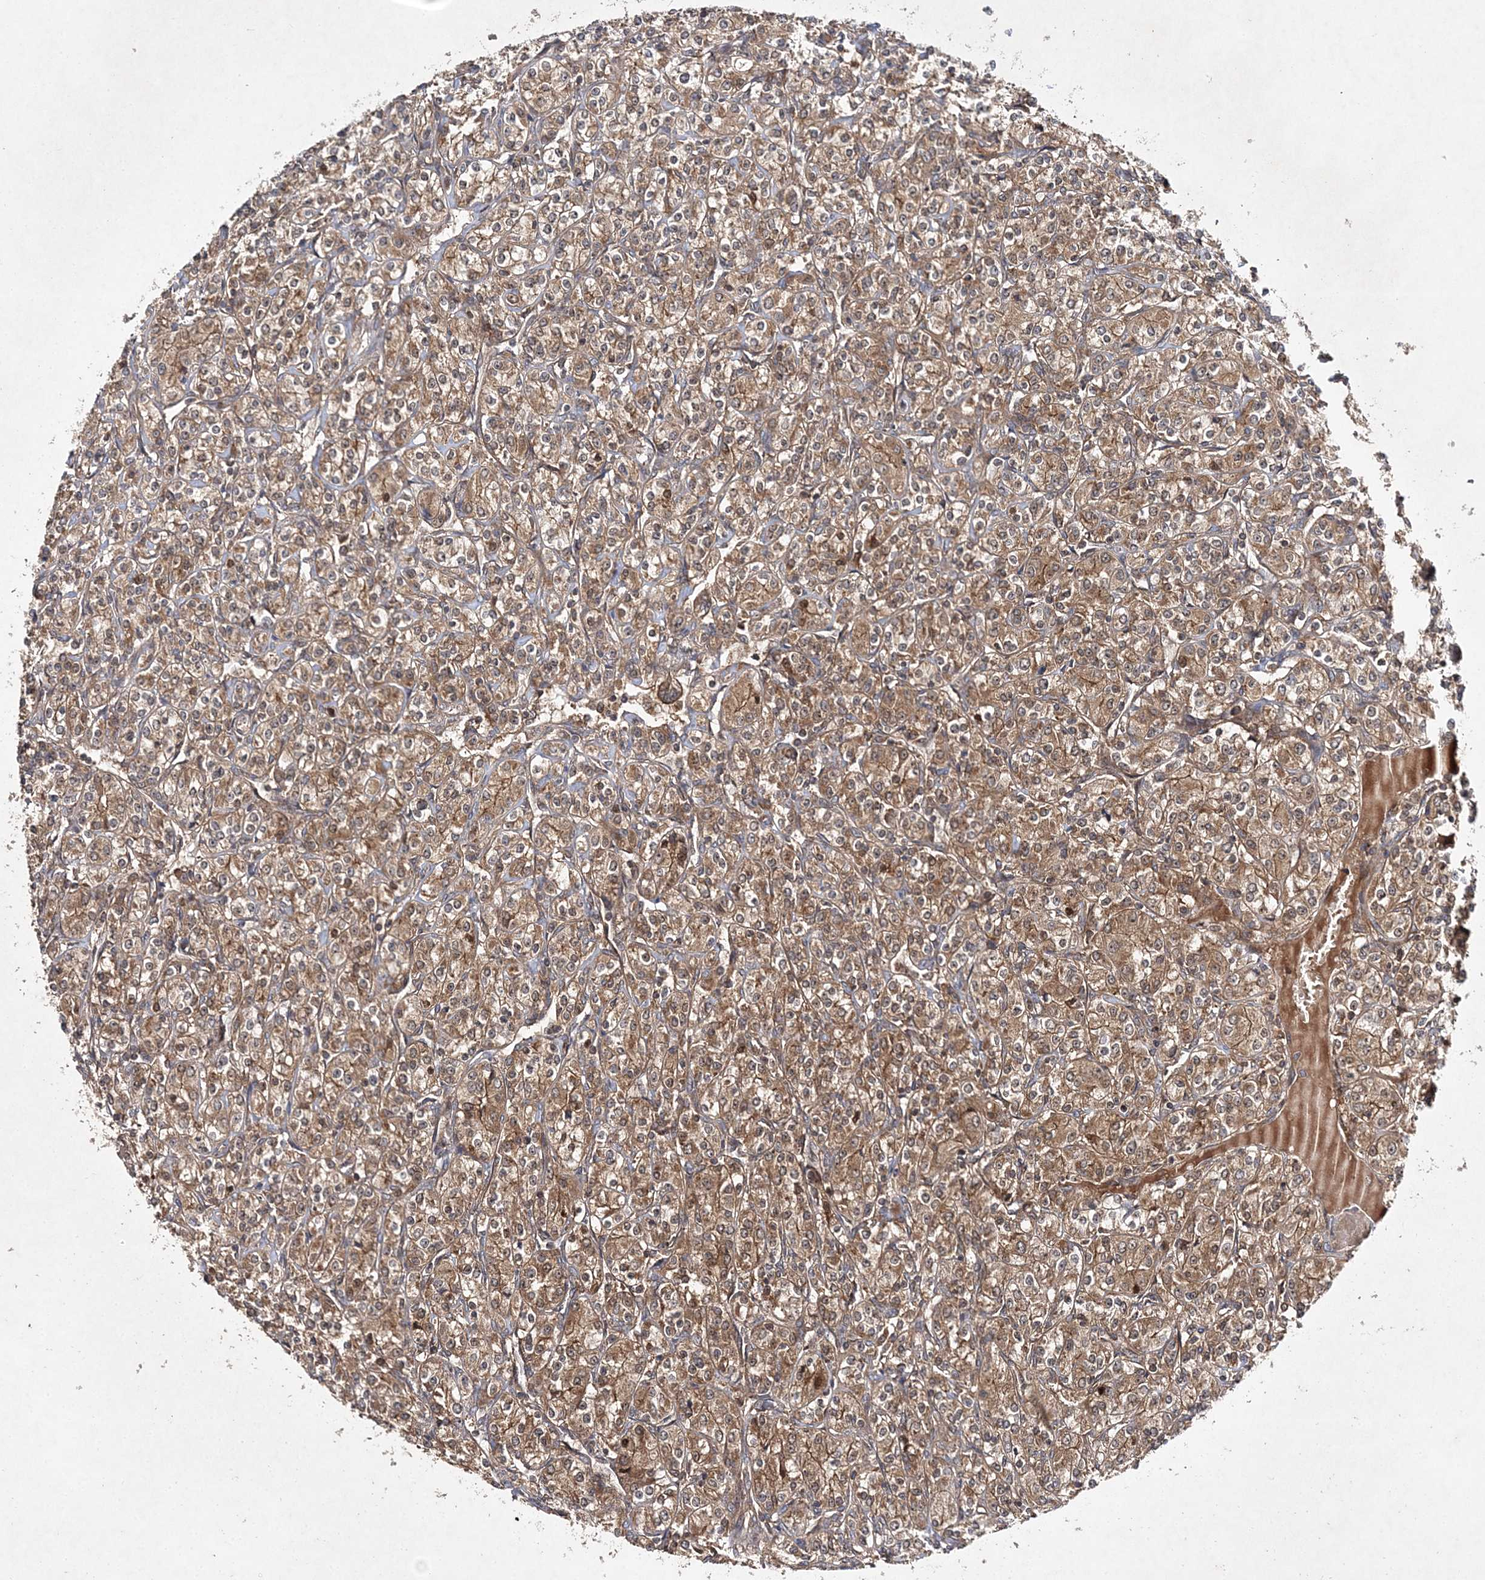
{"staining": {"intensity": "moderate", "quantity": ">75%", "location": "cytoplasmic/membranous"}, "tissue": "renal cancer", "cell_type": "Tumor cells", "image_type": "cancer", "snomed": [{"axis": "morphology", "description": "Adenocarcinoma, NOS"}, {"axis": "topography", "description": "Kidney"}], "caption": "This micrograph exhibits immunohistochemistry (IHC) staining of adenocarcinoma (renal), with medium moderate cytoplasmic/membranous positivity in about >75% of tumor cells.", "gene": "TMEM9B", "patient": {"sex": "male", "age": 77}}